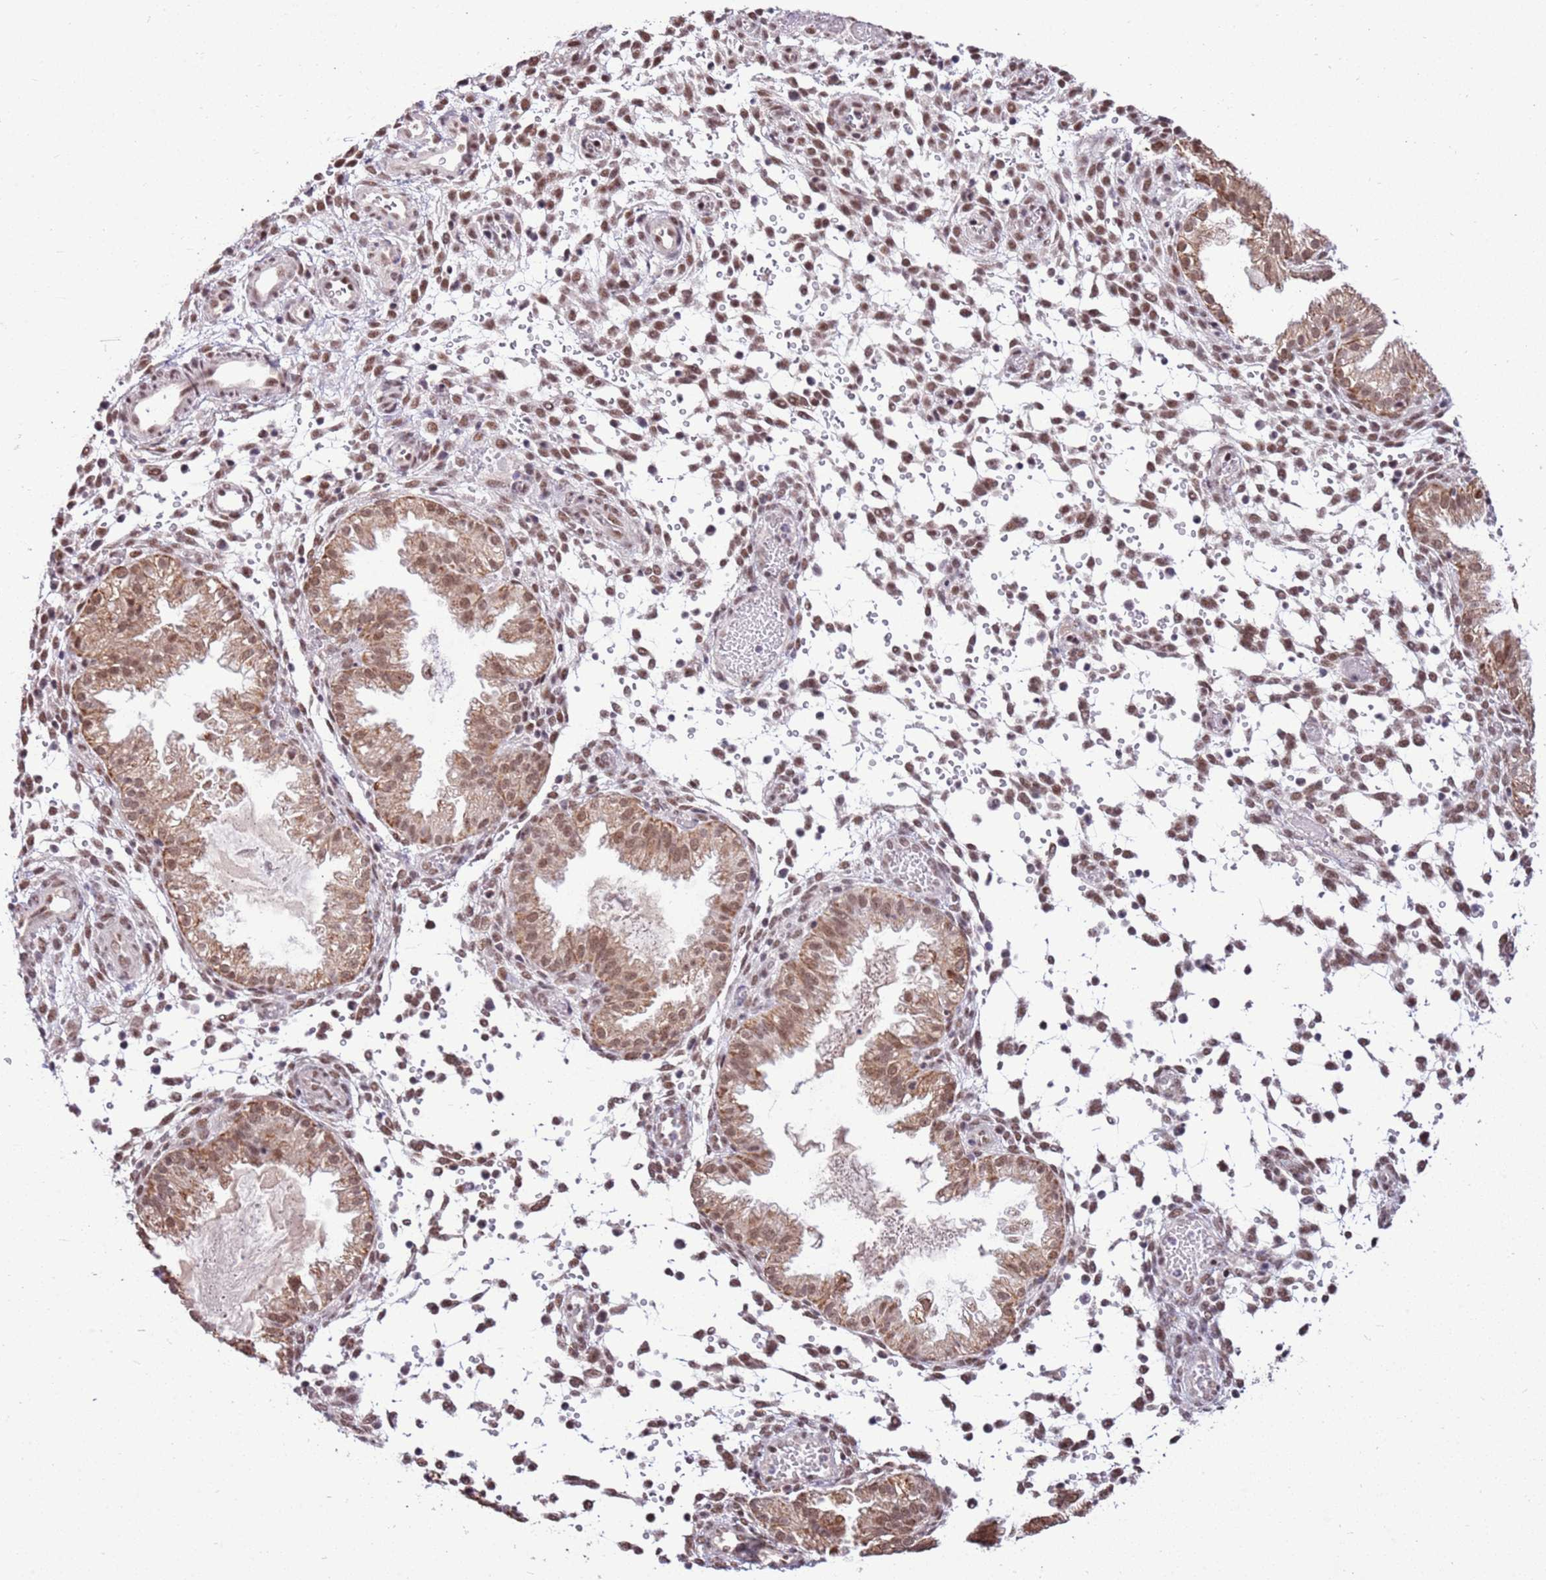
{"staining": {"intensity": "moderate", "quantity": "25%-75%", "location": "cytoplasmic/membranous,nuclear"}, "tissue": "endometrium", "cell_type": "Cells in endometrial stroma", "image_type": "normal", "snomed": [{"axis": "morphology", "description": "Normal tissue, NOS"}, {"axis": "topography", "description": "Endometrium"}], "caption": "A brown stain shows moderate cytoplasmic/membranous,nuclear positivity of a protein in cells in endometrial stroma of unremarkable endometrium. (IHC, brightfield microscopy, high magnification).", "gene": "AKAP8L", "patient": {"sex": "female", "age": 33}}